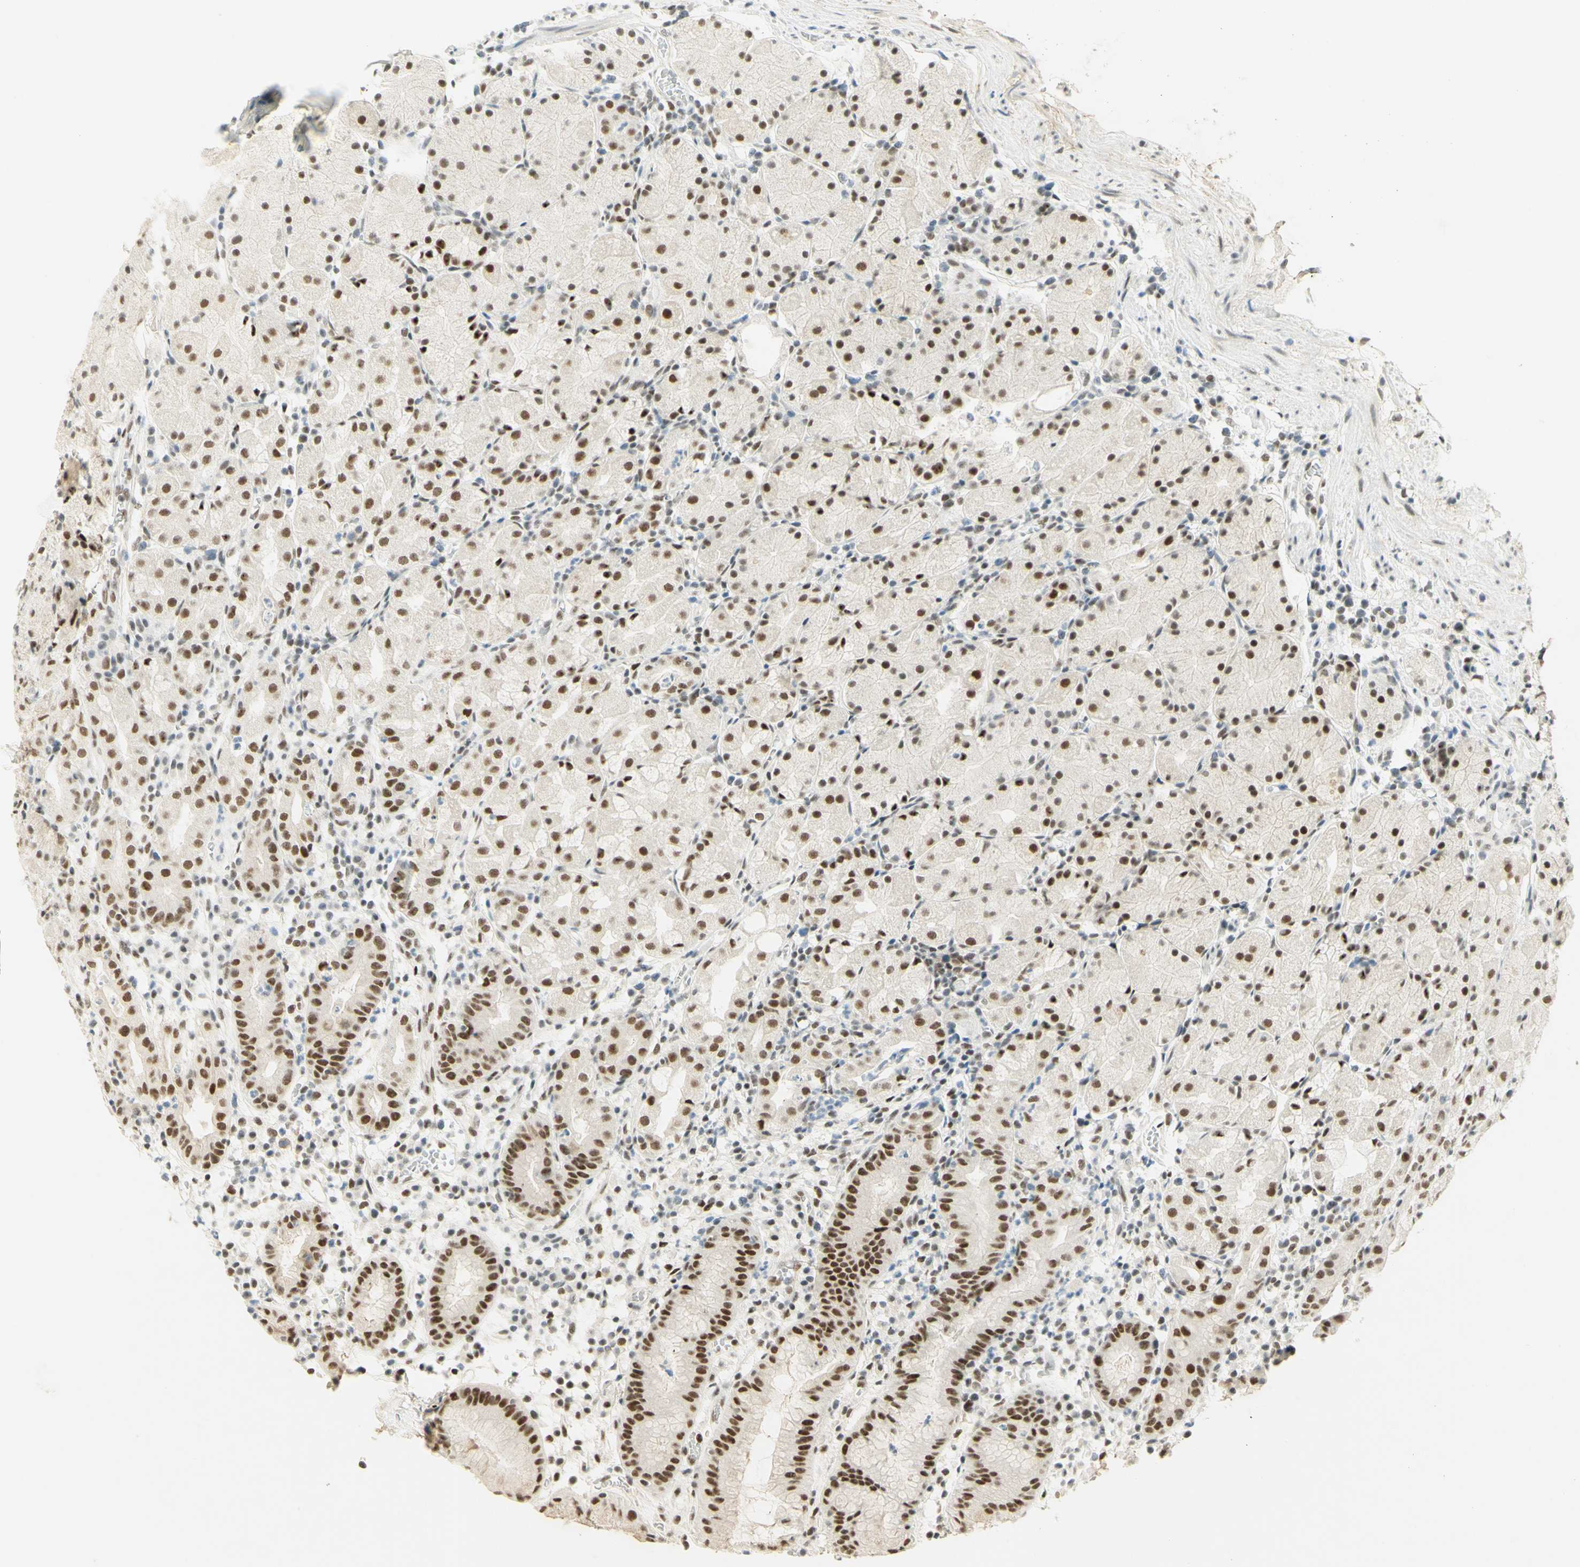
{"staining": {"intensity": "moderate", "quantity": ">75%", "location": "nuclear"}, "tissue": "stomach", "cell_type": "Glandular cells", "image_type": "normal", "snomed": [{"axis": "morphology", "description": "Normal tissue, NOS"}, {"axis": "topography", "description": "Stomach"}, {"axis": "topography", "description": "Stomach, lower"}], "caption": "A brown stain labels moderate nuclear expression of a protein in glandular cells of benign stomach.", "gene": "PMS2", "patient": {"sex": "female", "age": 75}}